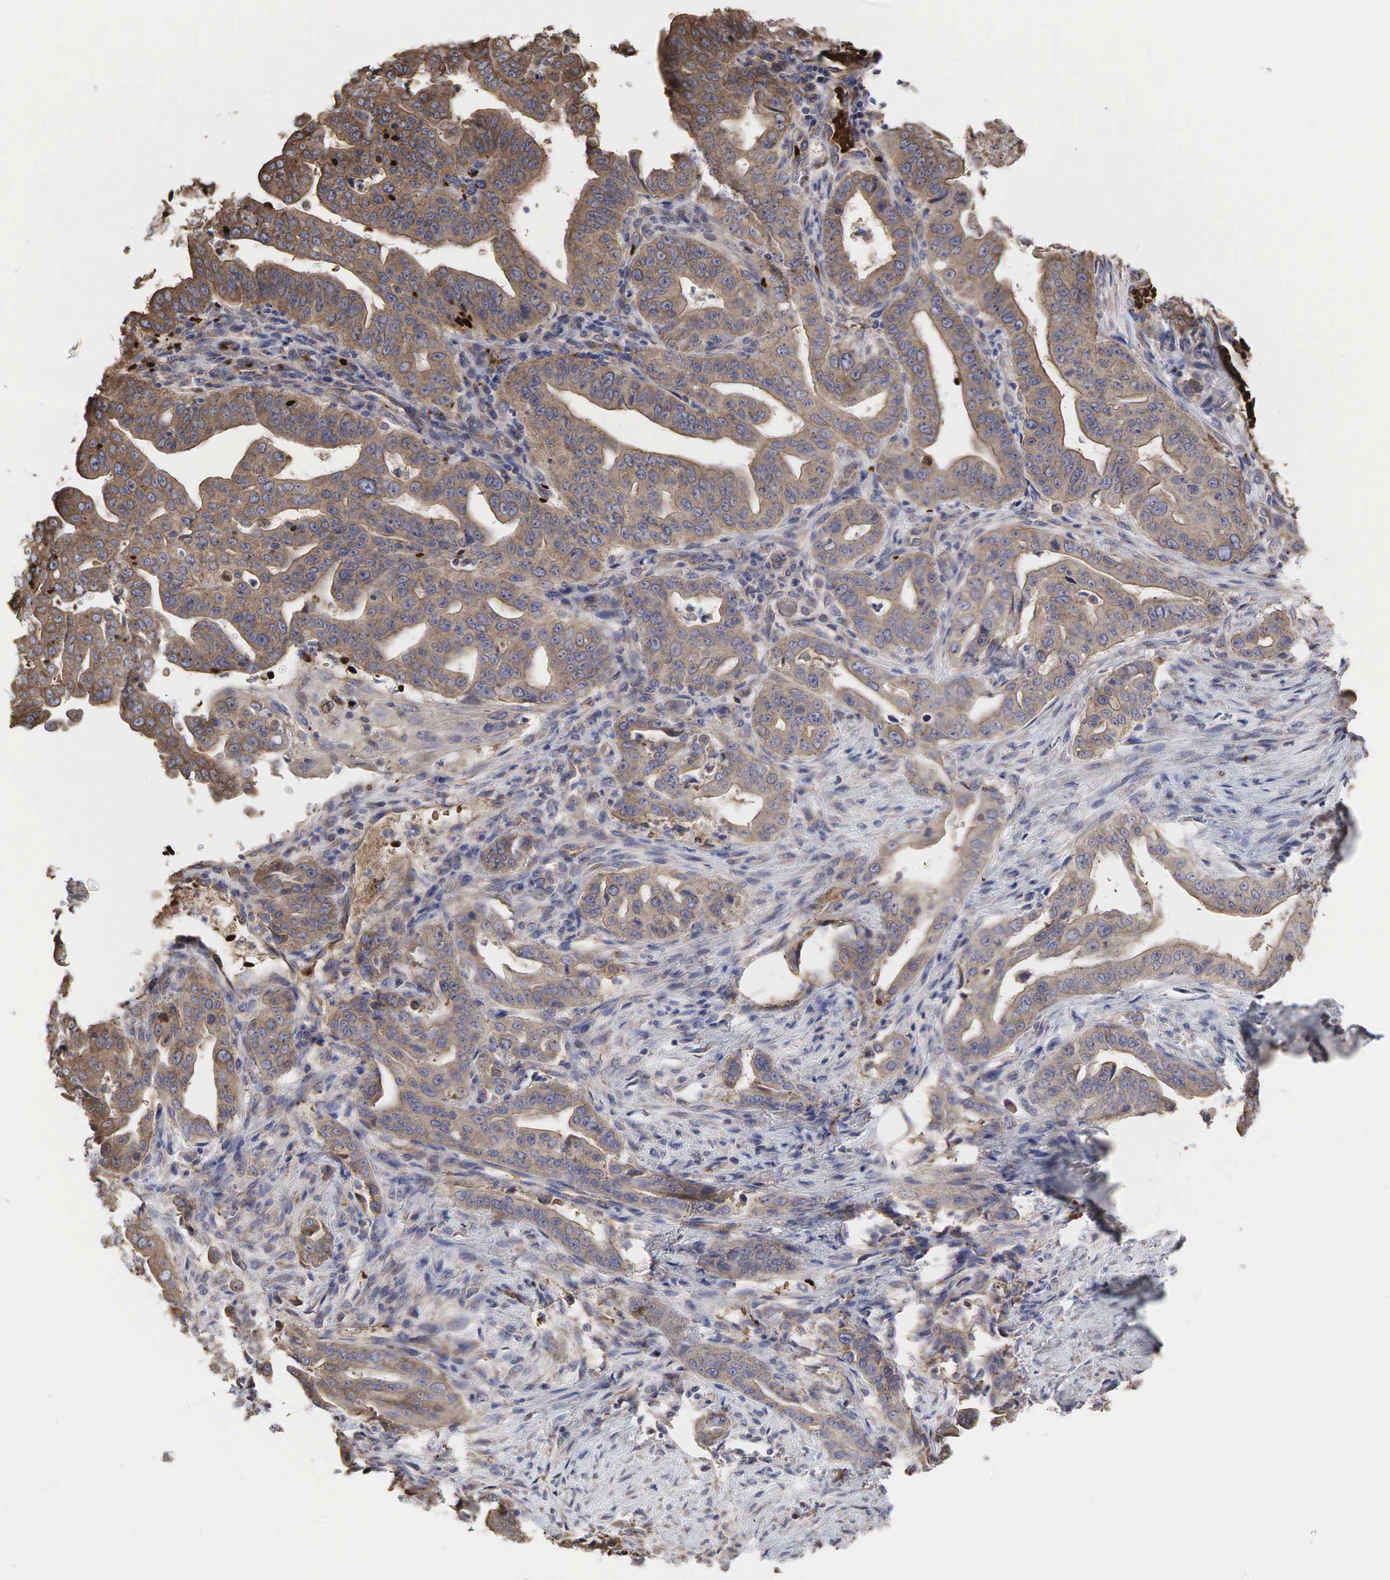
{"staining": {"intensity": "weak", "quantity": "25%-75%", "location": "cytoplasmic/membranous"}, "tissue": "stomach cancer", "cell_type": "Tumor cells", "image_type": "cancer", "snomed": [{"axis": "morphology", "description": "Adenocarcinoma, NOS"}, {"axis": "topography", "description": "Stomach"}], "caption": "Approximately 25%-75% of tumor cells in human adenocarcinoma (stomach) display weak cytoplasmic/membranous protein staining as visualized by brown immunohistochemical staining.", "gene": "PABPC5", "patient": {"sex": "female", "age": 76}}